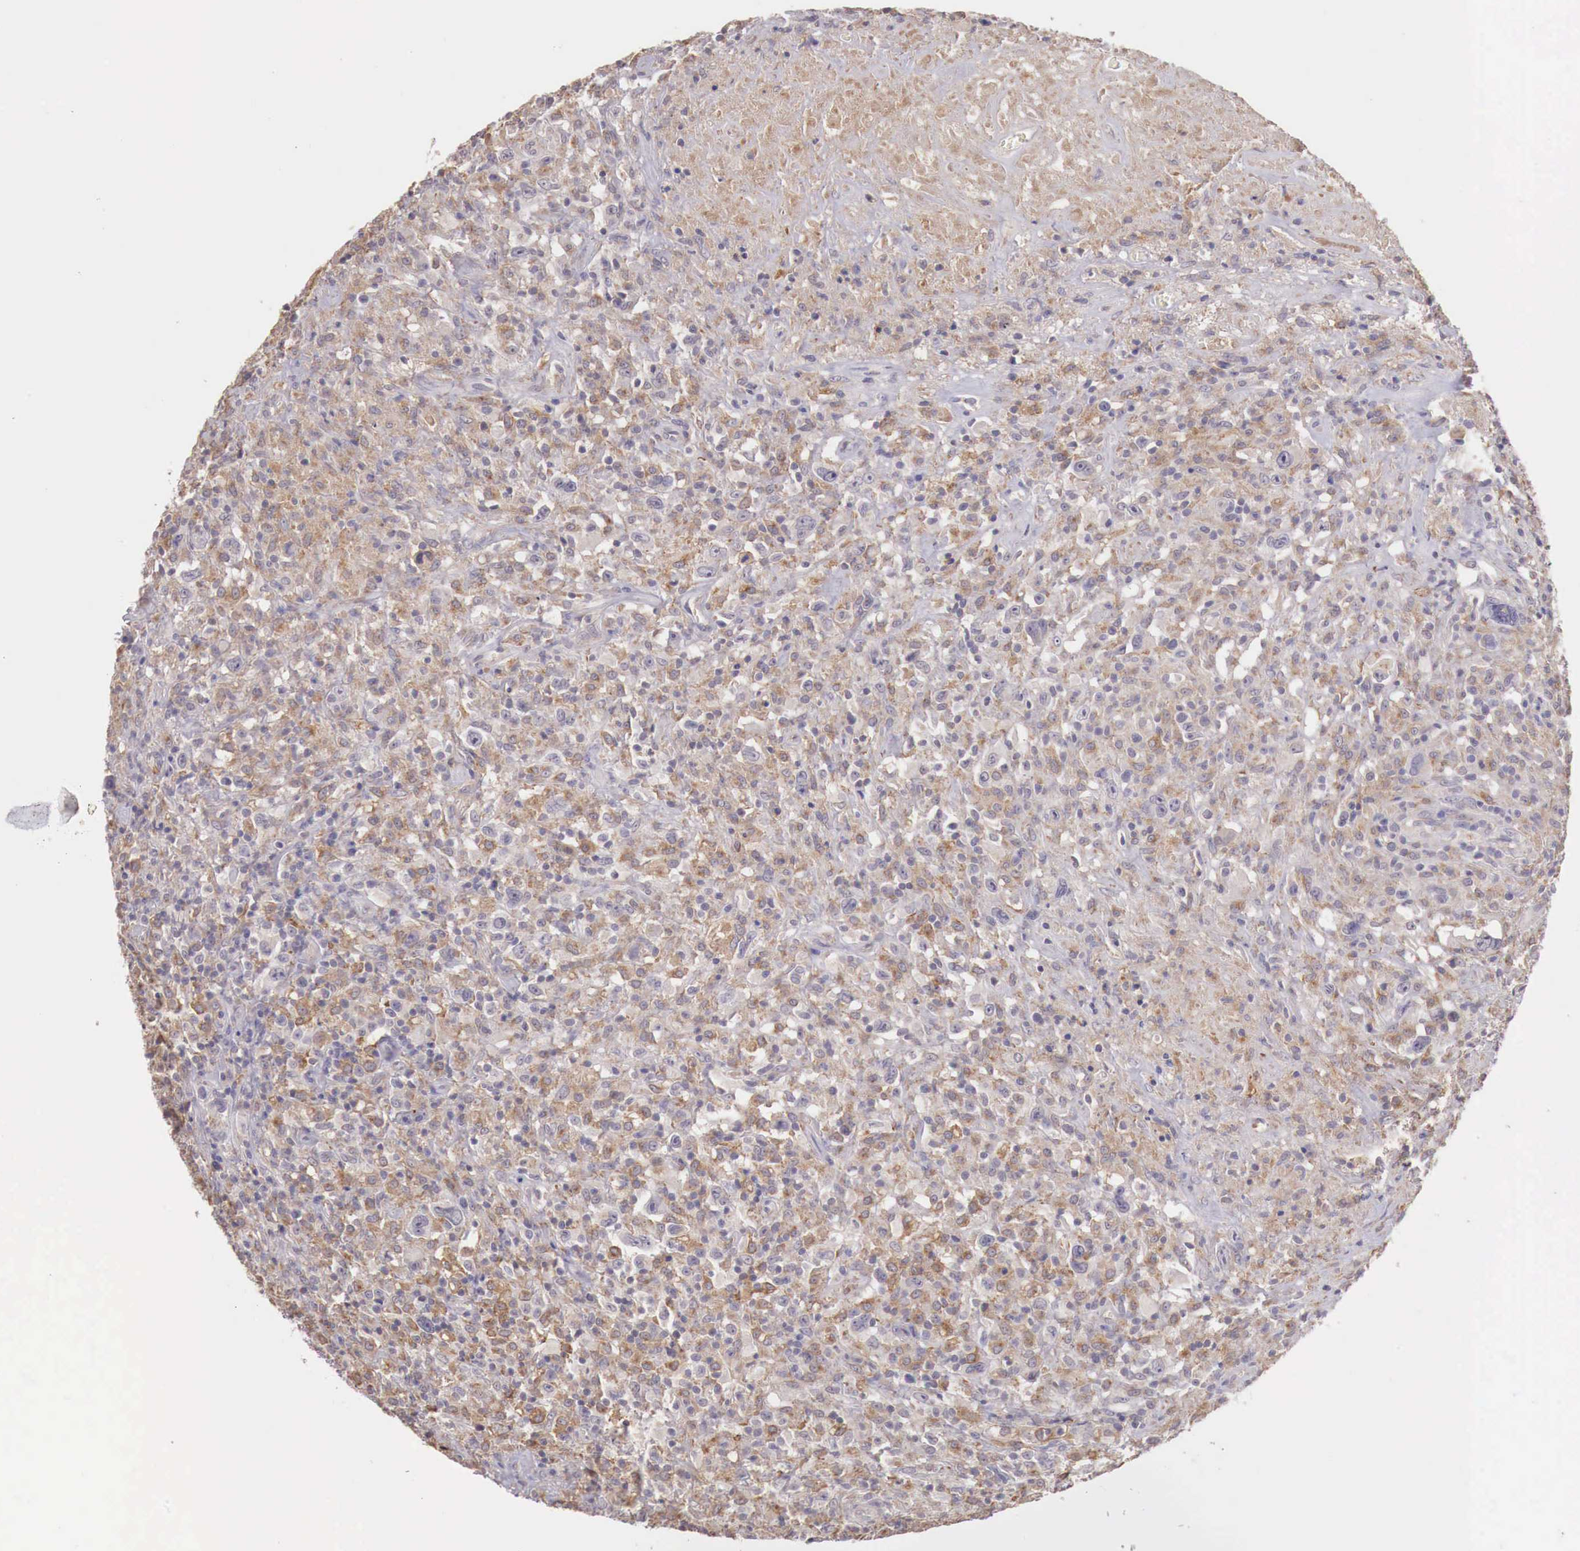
{"staining": {"intensity": "weak", "quantity": "25%-75%", "location": "cytoplasmic/membranous"}, "tissue": "lymphoma", "cell_type": "Tumor cells", "image_type": "cancer", "snomed": [{"axis": "morphology", "description": "Hodgkin's disease, NOS"}, {"axis": "topography", "description": "Lymph node"}], "caption": "High-power microscopy captured an IHC micrograph of Hodgkin's disease, revealing weak cytoplasmic/membranous expression in about 25%-75% of tumor cells.", "gene": "CHRDL1", "patient": {"sex": "male", "age": 46}}